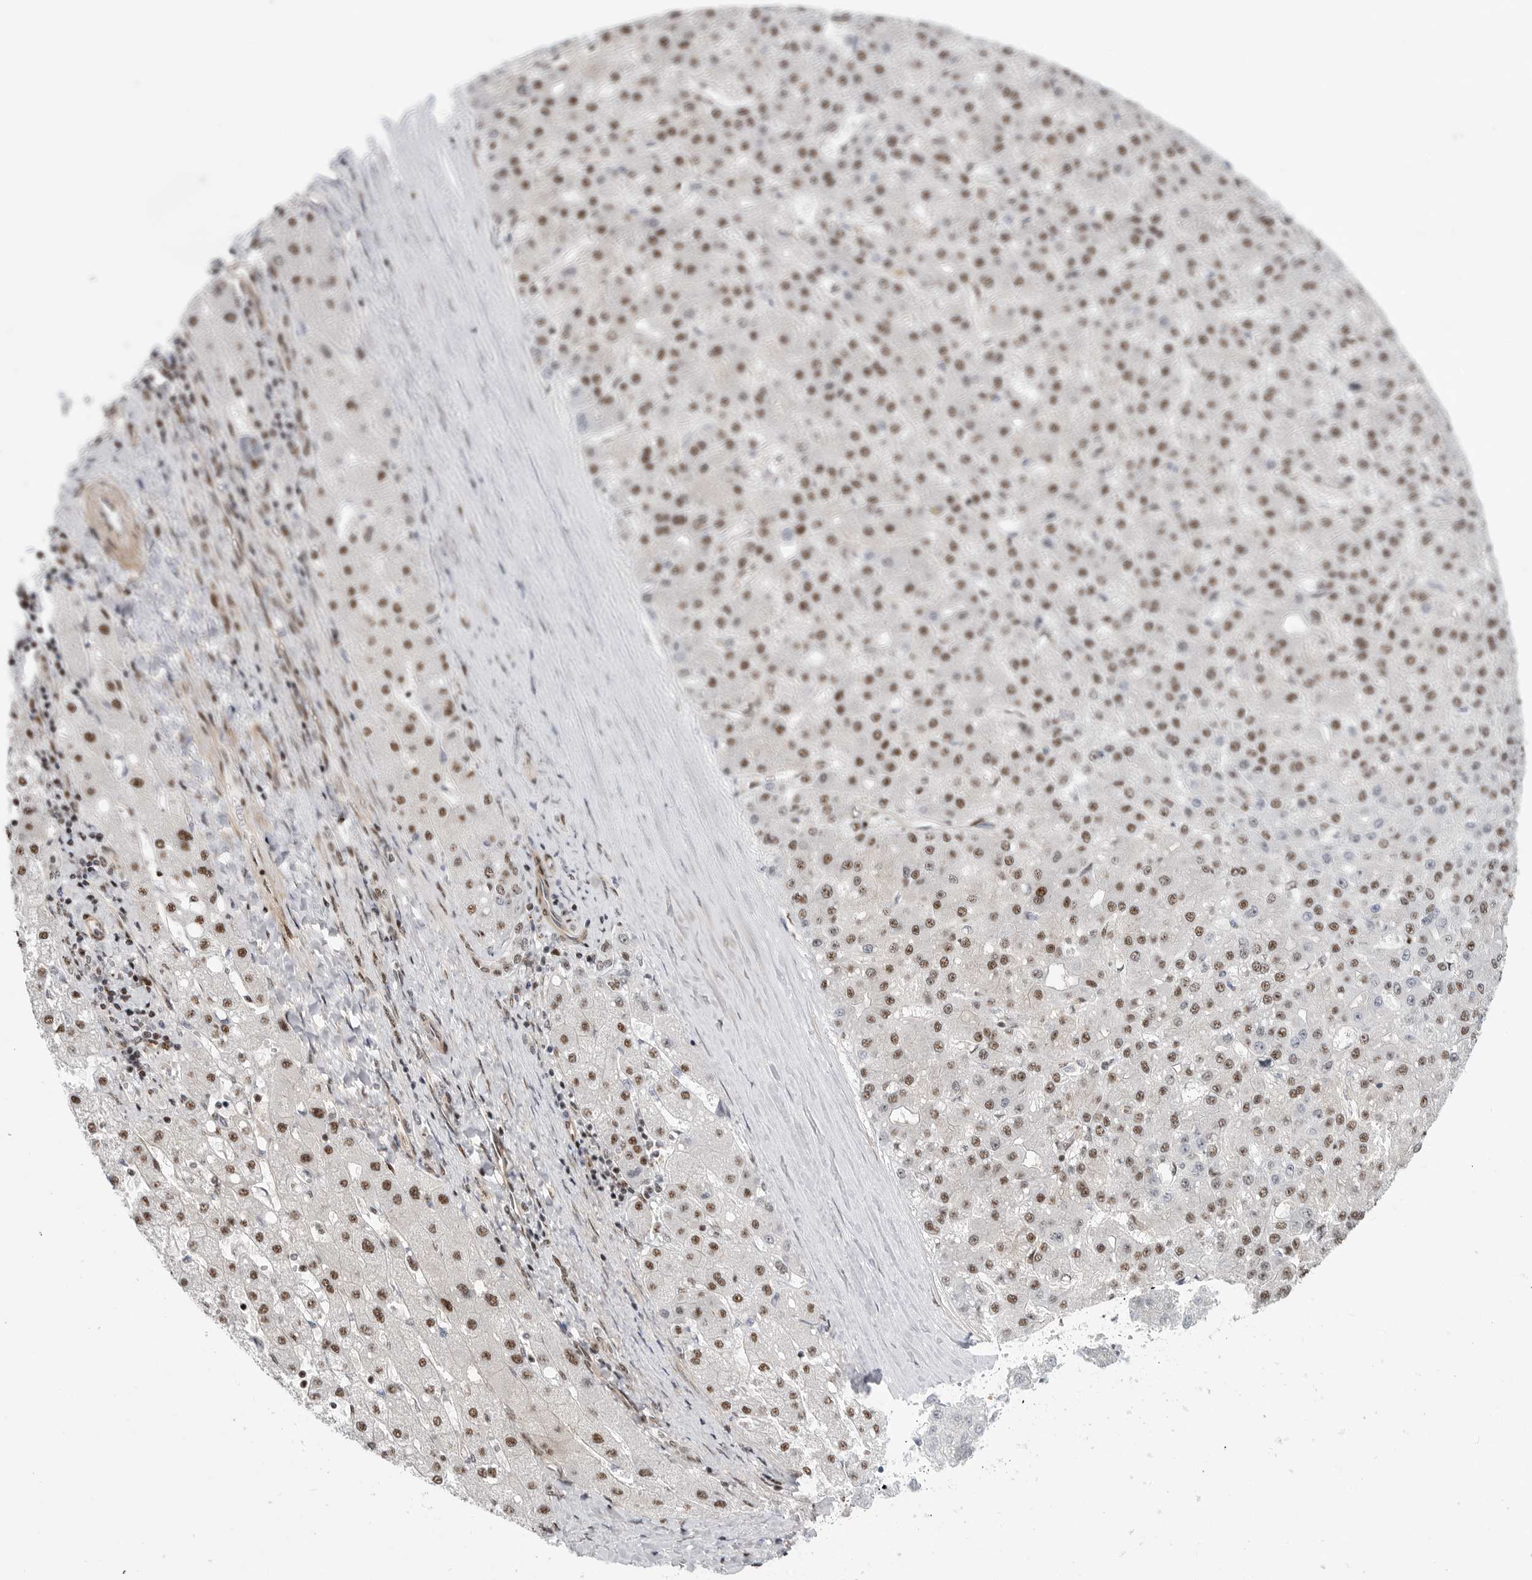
{"staining": {"intensity": "moderate", "quantity": "25%-75%", "location": "nuclear"}, "tissue": "liver cancer", "cell_type": "Tumor cells", "image_type": "cancer", "snomed": [{"axis": "morphology", "description": "Carcinoma, Hepatocellular, NOS"}, {"axis": "topography", "description": "Liver"}], "caption": "Hepatocellular carcinoma (liver) was stained to show a protein in brown. There is medium levels of moderate nuclear expression in approximately 25%-75% of tumor cells.", "gene": "GPATCH2", "patient": {"sex": "male", "age": 67}}